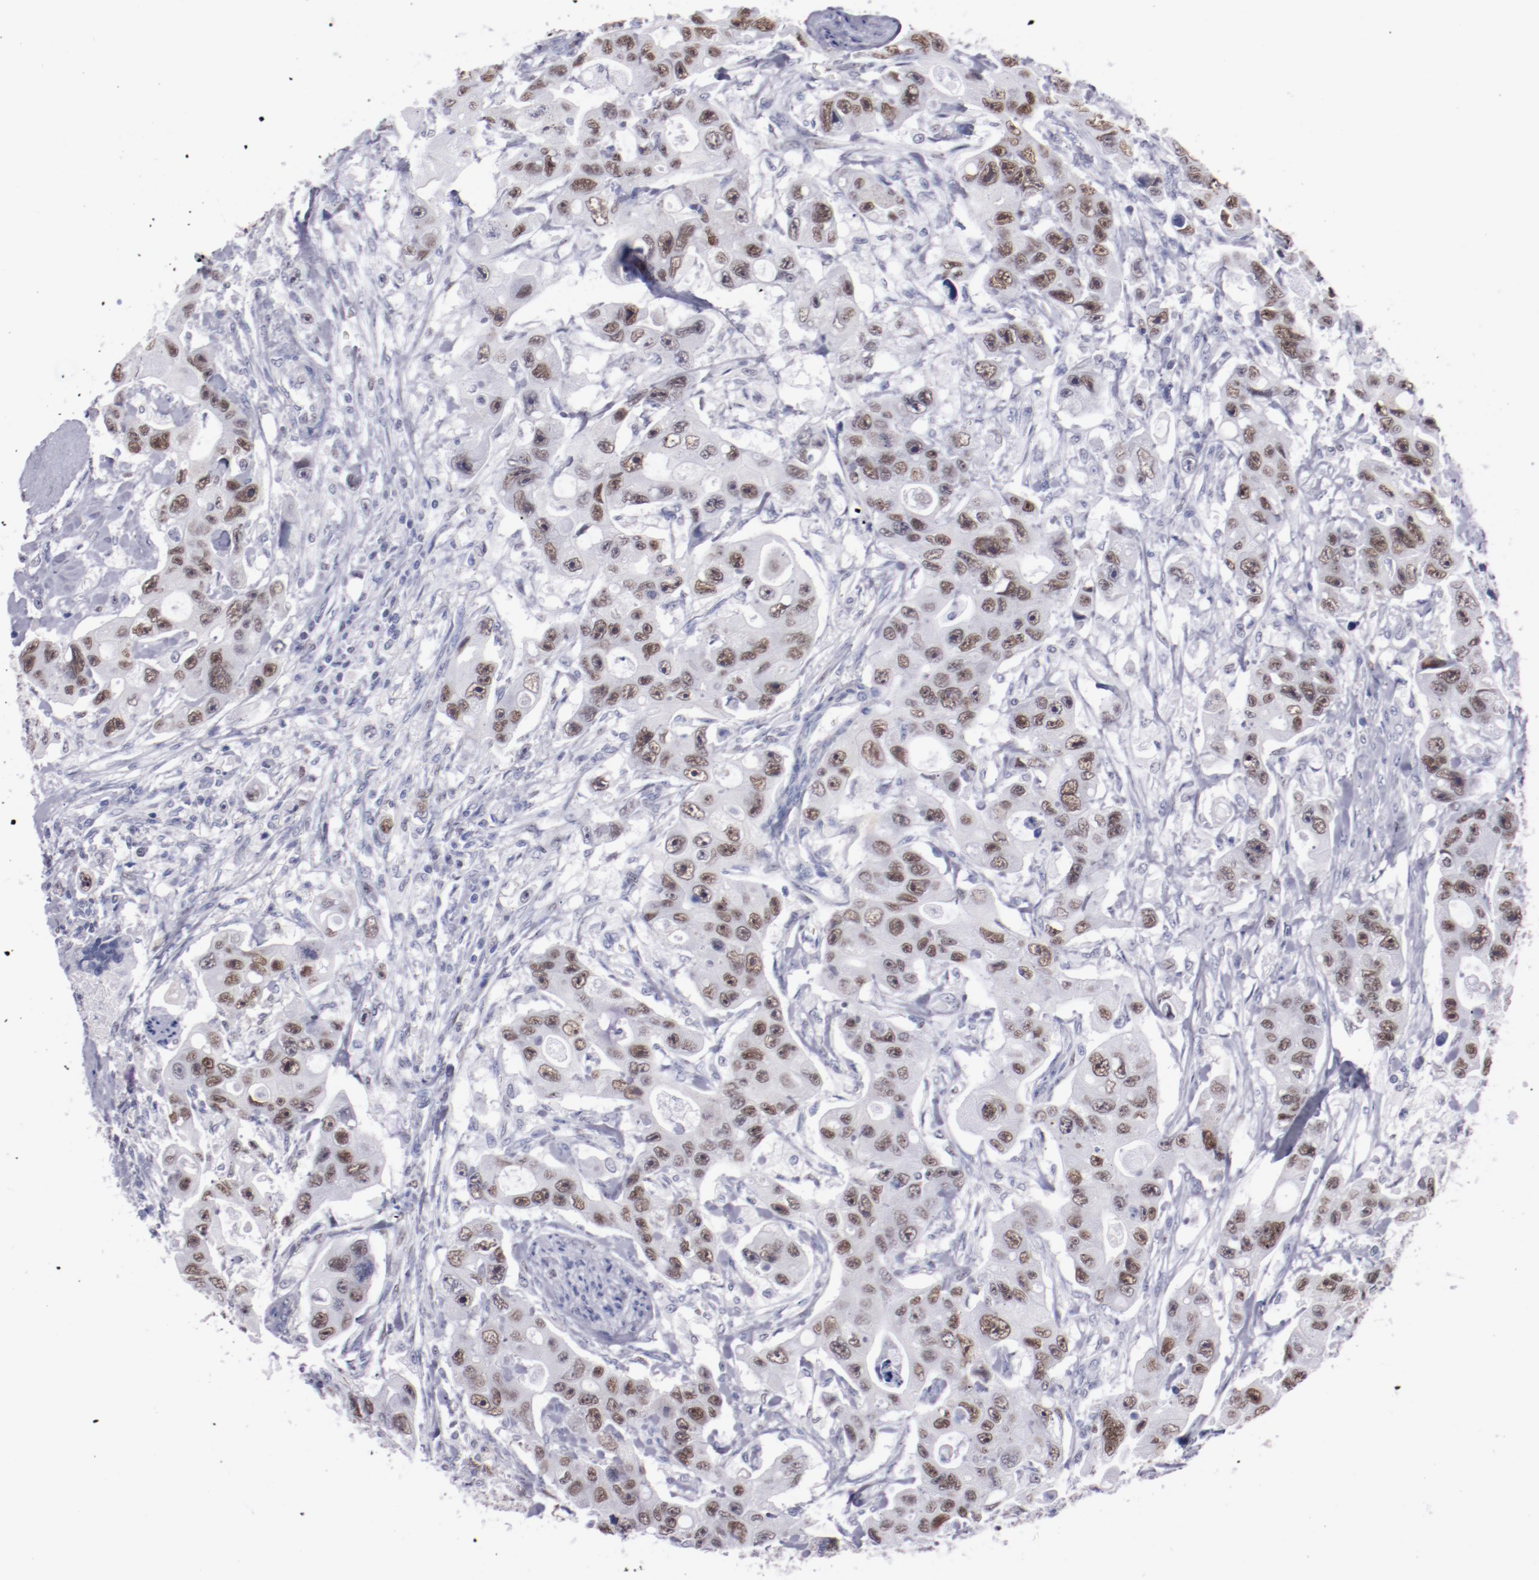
{"staining": {"intensity": "moderate", "quantity": ">75%", "location": "nuclear"}, "tissue": "colorectal cancer", "cell_type": "Tumor cells", "image_type": "cancer", "snomed": [{"axis": "morphology", "description": "Adenocarcinoma, NOS"}, {"axis": "topography", "description": "Colon"}], "caption": "This photomicrograph exhibits immunohistochemistry (IHC) staining of colorectal adenocarcinoma, with medium moderate nuclear staining in about >75% of tumor cells.", "gene": "HNF1B", "patient": {"sex": "female", "age": 46}}